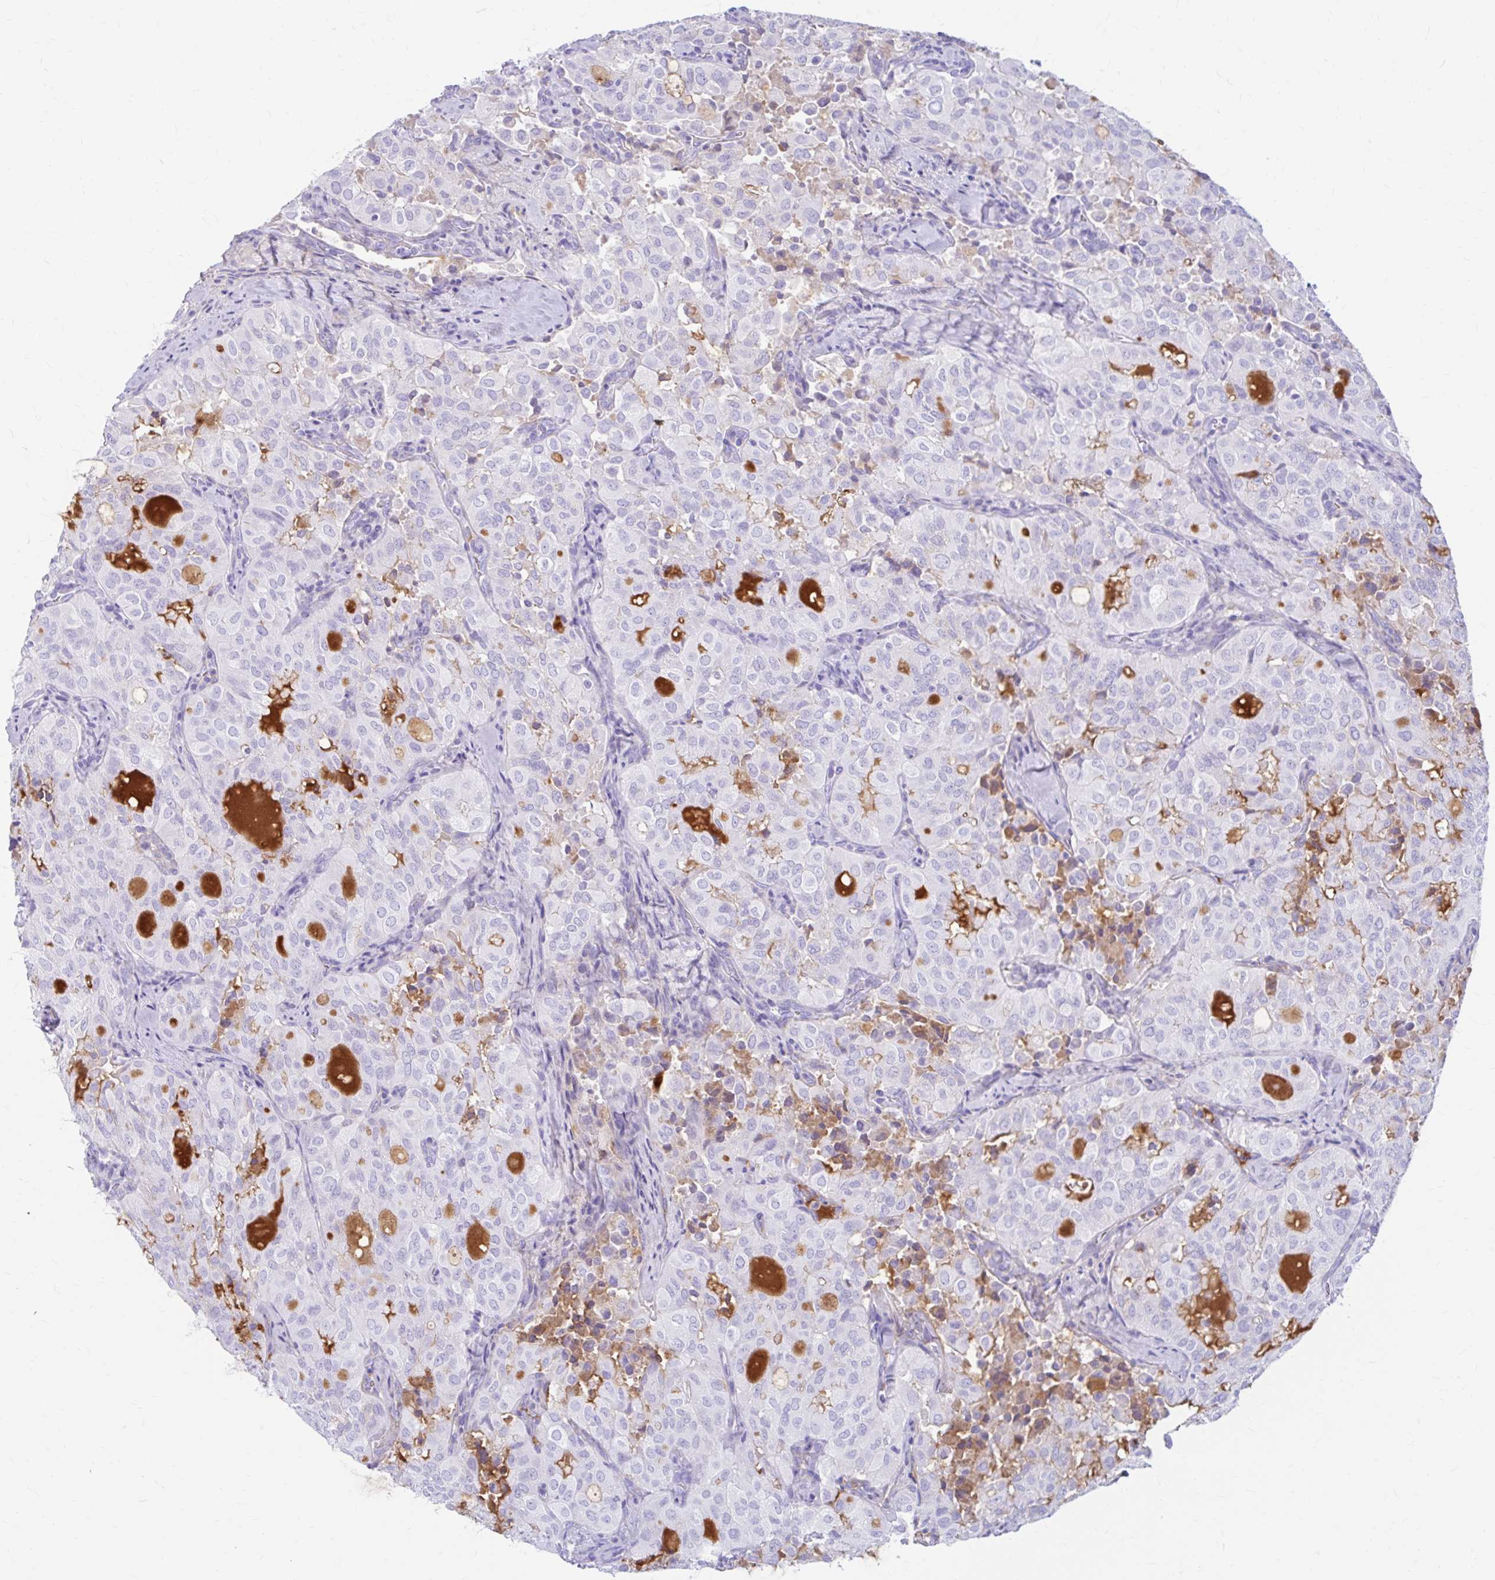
{"staining": {"intensity": "negative", "quantity": "none", "location": "none"}, "tissue": "thyroid cancer", "cell_type": "Tumor cells", "image_type": "cancer", "snomed": [{"axis": "morphology", "description": "Follicular adenoma carcinoma, NOS"}, {"axis": "topography", "description": "Thyroid gland"}], "caption": "DAB (3,3'-diaminobenzidine) immunohistochemical staining of human thyroid cancer (follicular adenoma carcinoma) reveals no significant expression in tumor cells.", "gene": "NSG2", "patient": {"sex": "male", "age": 75}}